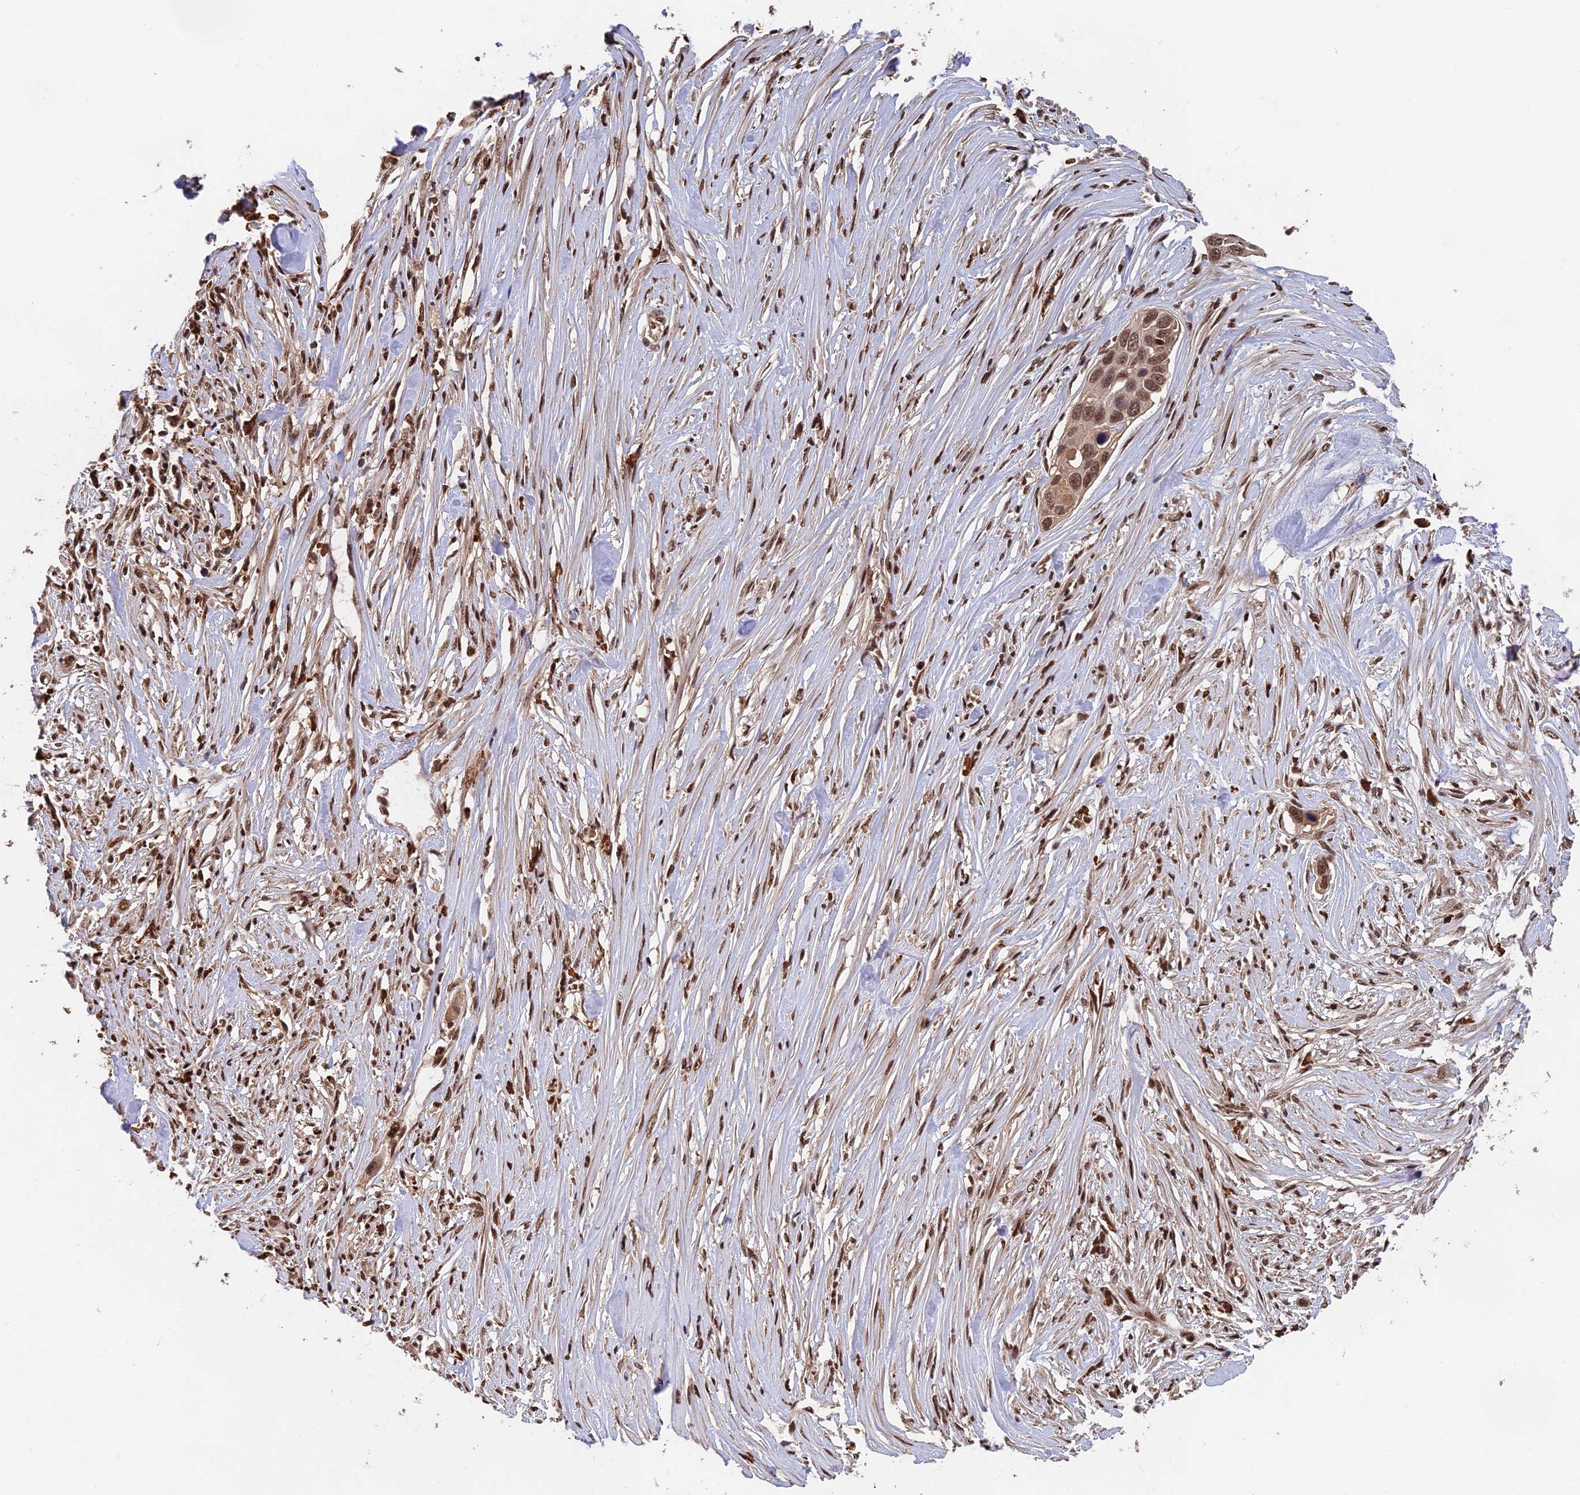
{"staining": {"intensity": "moderate", "quantity": ">75%", "location": "nuclear"}, "tissue": "pancreatic cancer", "cell_type": "Tumor cells", "image_type": "cancer", "snomed": [{"axis": "morphology", "description": "Adenocarcinoma, NOS"}, {"axis": "topography", "description": "Pancreas"}], "caption": "Protein expression analysis of human adenocarcinoma (pancreatic) reveals moderate nuclear expression in approximately >75% of tumor cells.", "gene": "OSBPL1A", "patient": {"sex": "female", "age": 60}}